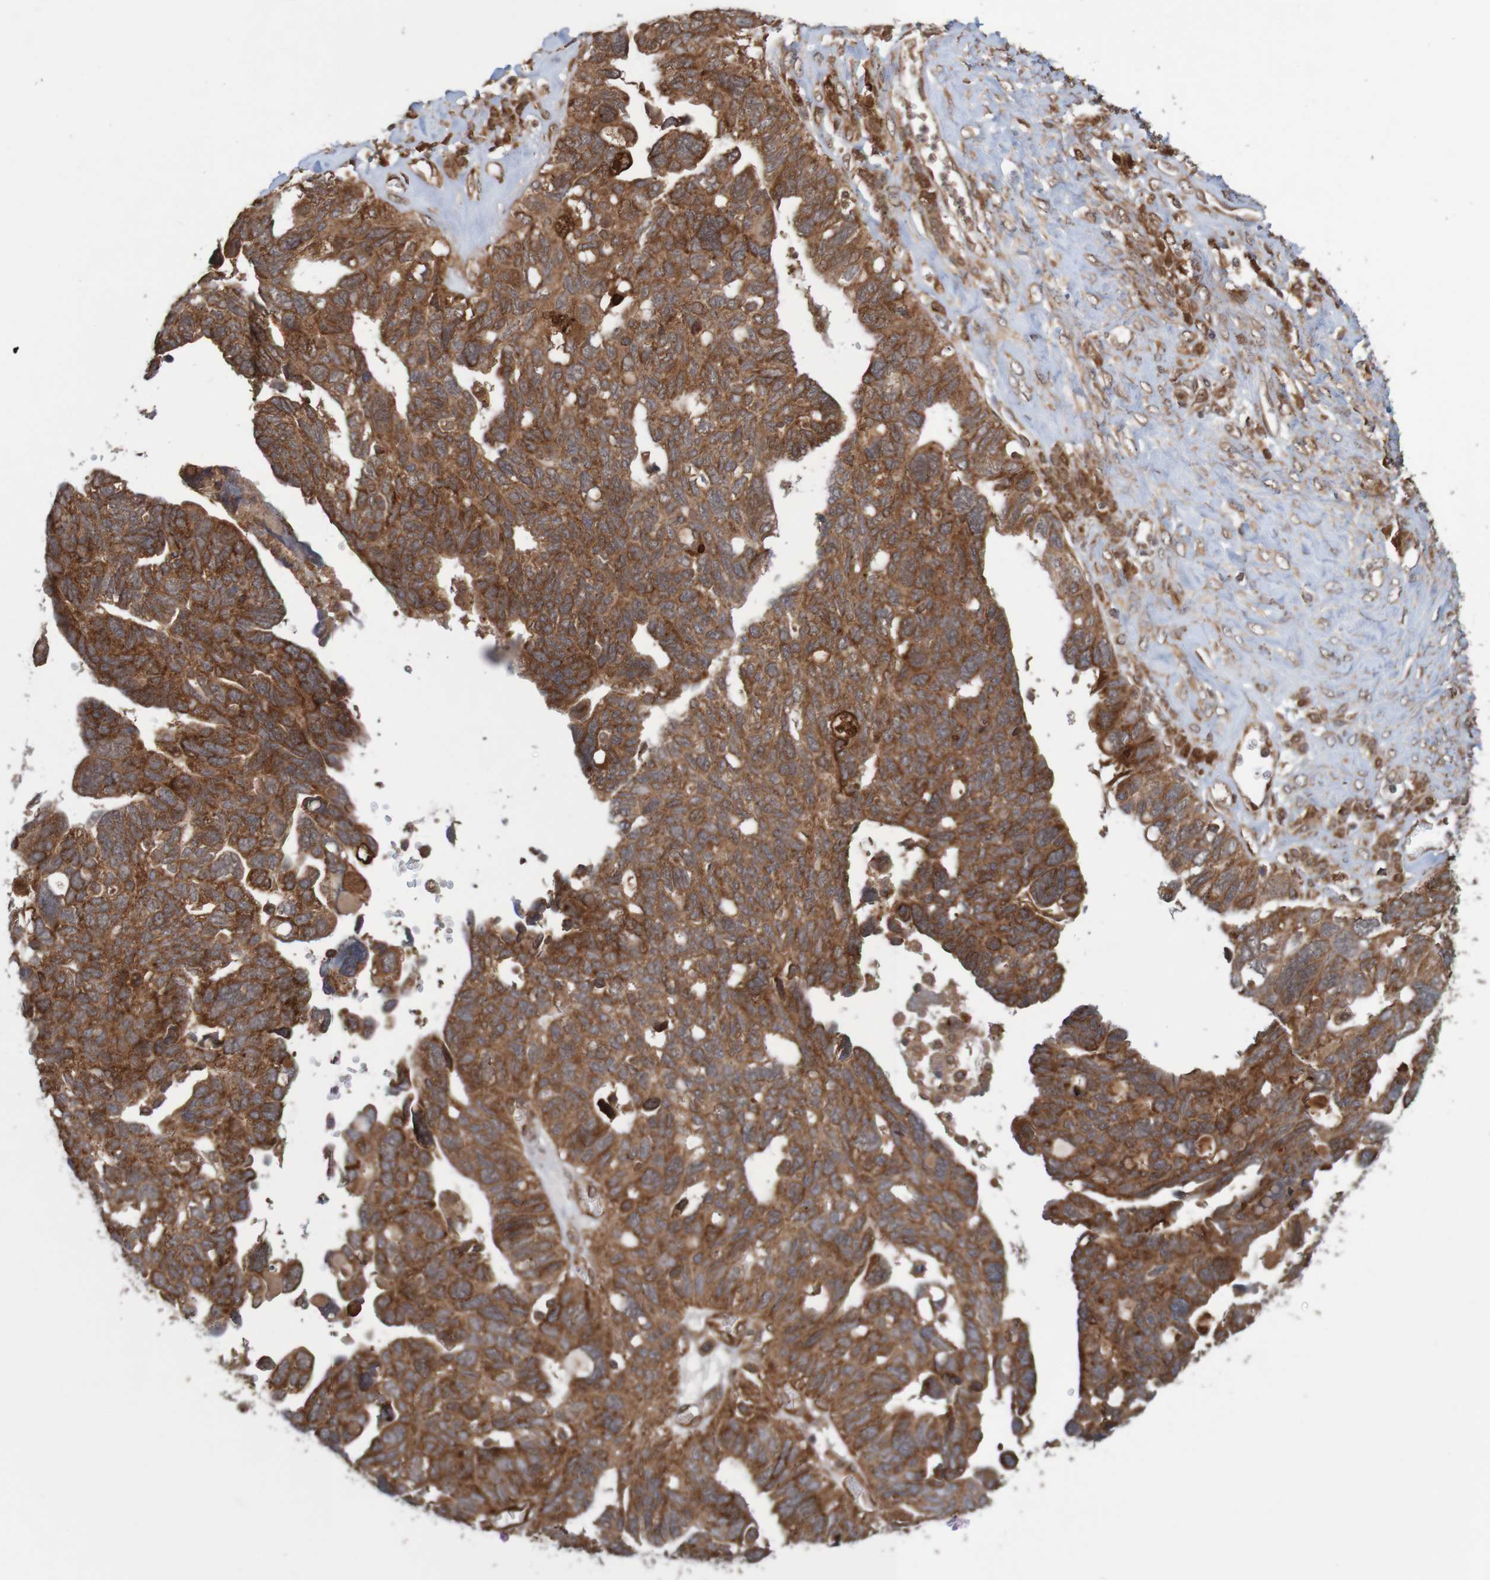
{"staining": {"intensity": "strong", "quantity": ">75%", "location": "cytoplasmic/membranous"}, "tissue": "ovarian cancer", "cell_type": "Tumor cells", "image_type": "cancer", "snomed": [{"axis": "morphology", "description": "Cystadenocarcinoma, serous, NOS"}, {"axis": "topography", "description": "Ovary"}], "caption": "This micrograph displays ovarian cancer (serous cystadenocarcinoma) stained with IHC to label a protein in brown. The cytoplasmic/membranous of tumor cells show strong positivity for the protein. Nuclei are counter-stained blue.", "gene": "MRPL52", "patient": {"sex": "female", "age": 79}}